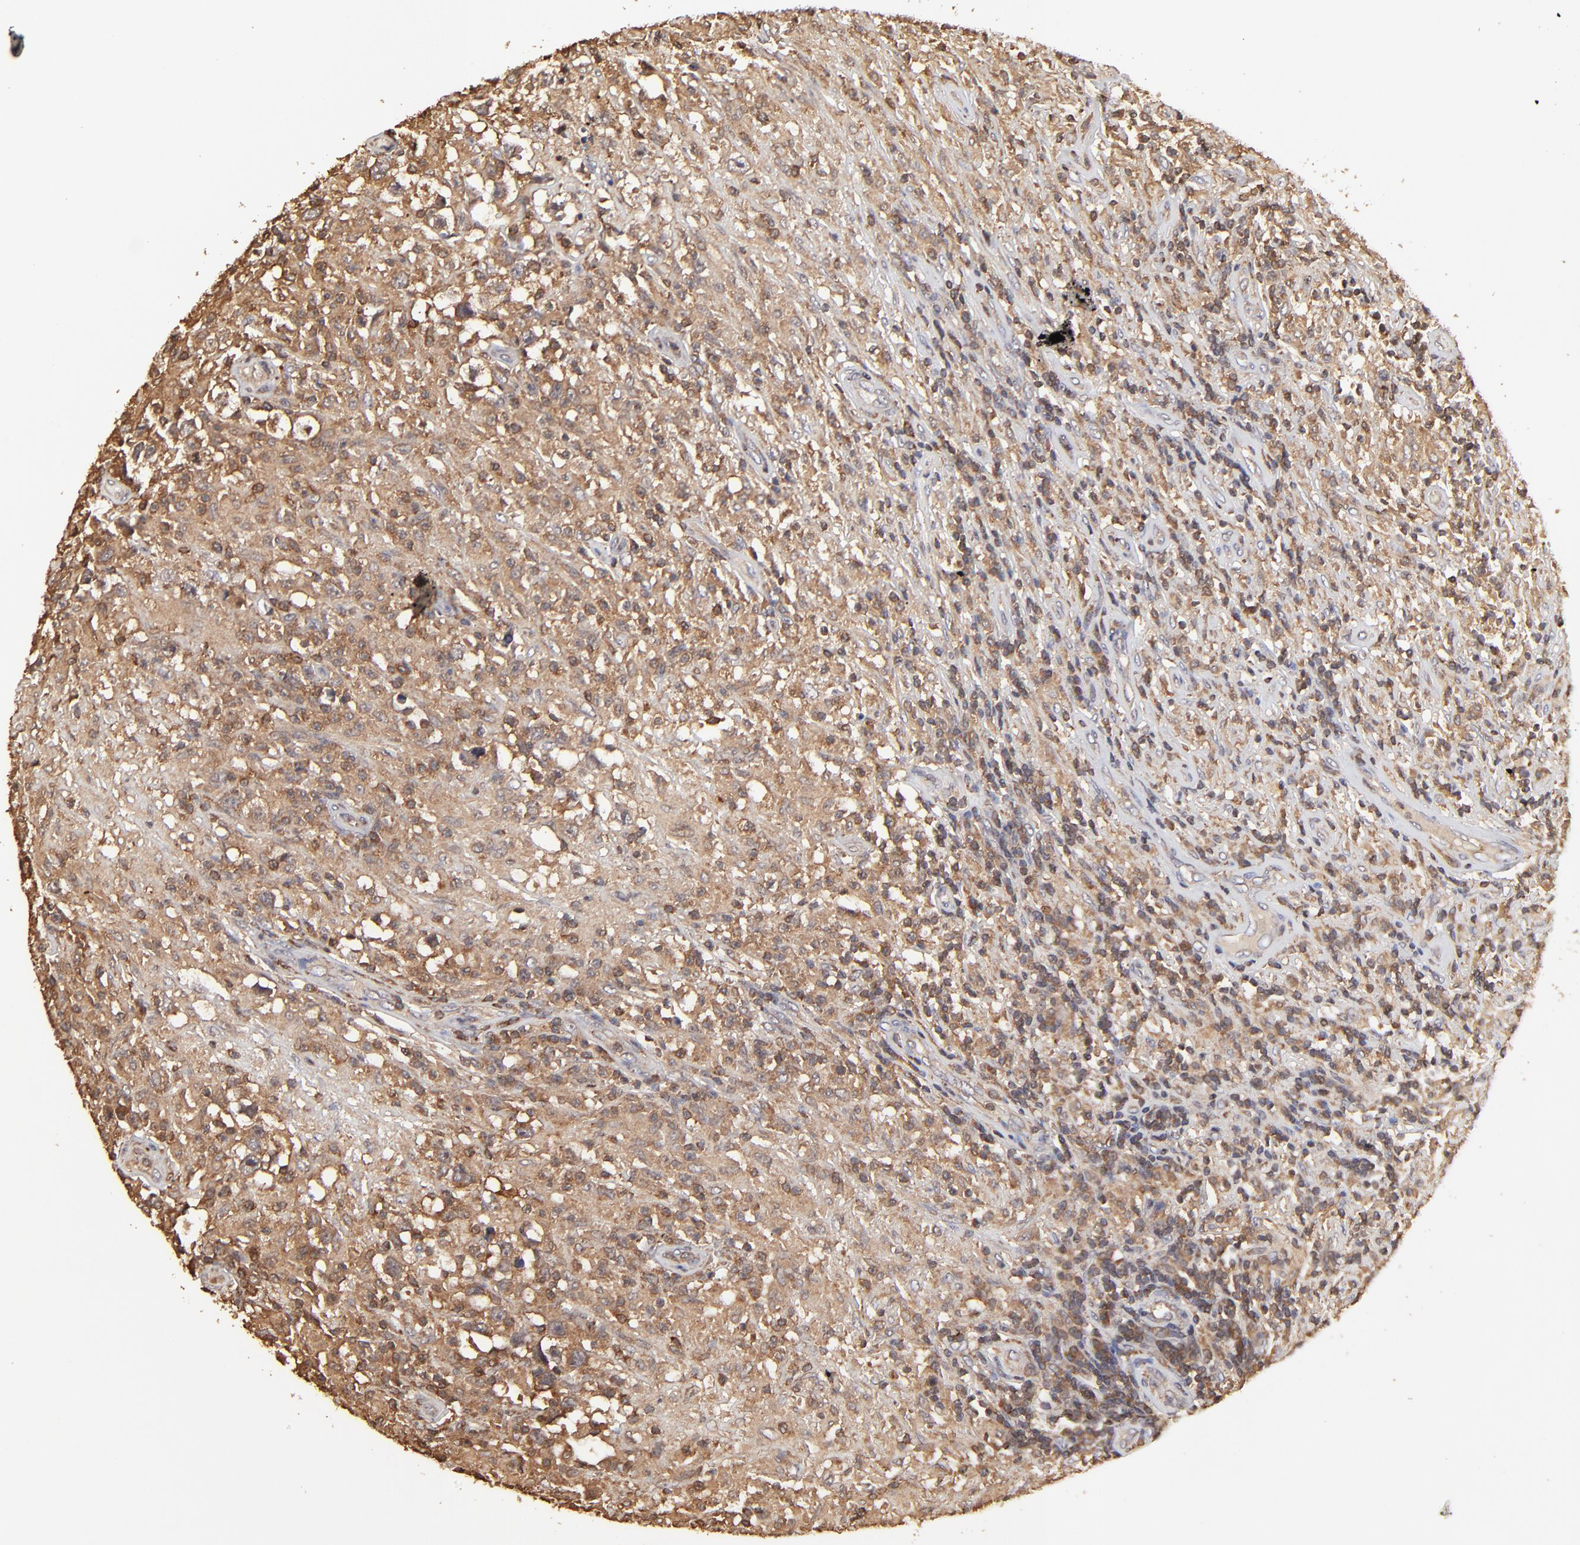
{"staining": {"intensity": "strong", "quantity": ">75%", "location": "cytoplasmic/membranous"}, "tissue": "testis cancer", "cell_type": "Tumor cells", "image_type": "cancer", "snomed": [{"axis": "morphology", "description": "Seminoma, NOS"}, {"axis": "topography", "description": "Testis"}], "caption": "The histopathology image reveals staining of testis cancer, revealing strong cytoplasmic/membranous protein positivity (brown color) within tumor cells. Immunohistochemistry stains the protein of interest in brown and the nuclei are stained blue.", "gene": "STON2", "patient": {"sex": "male", "age": 34}}